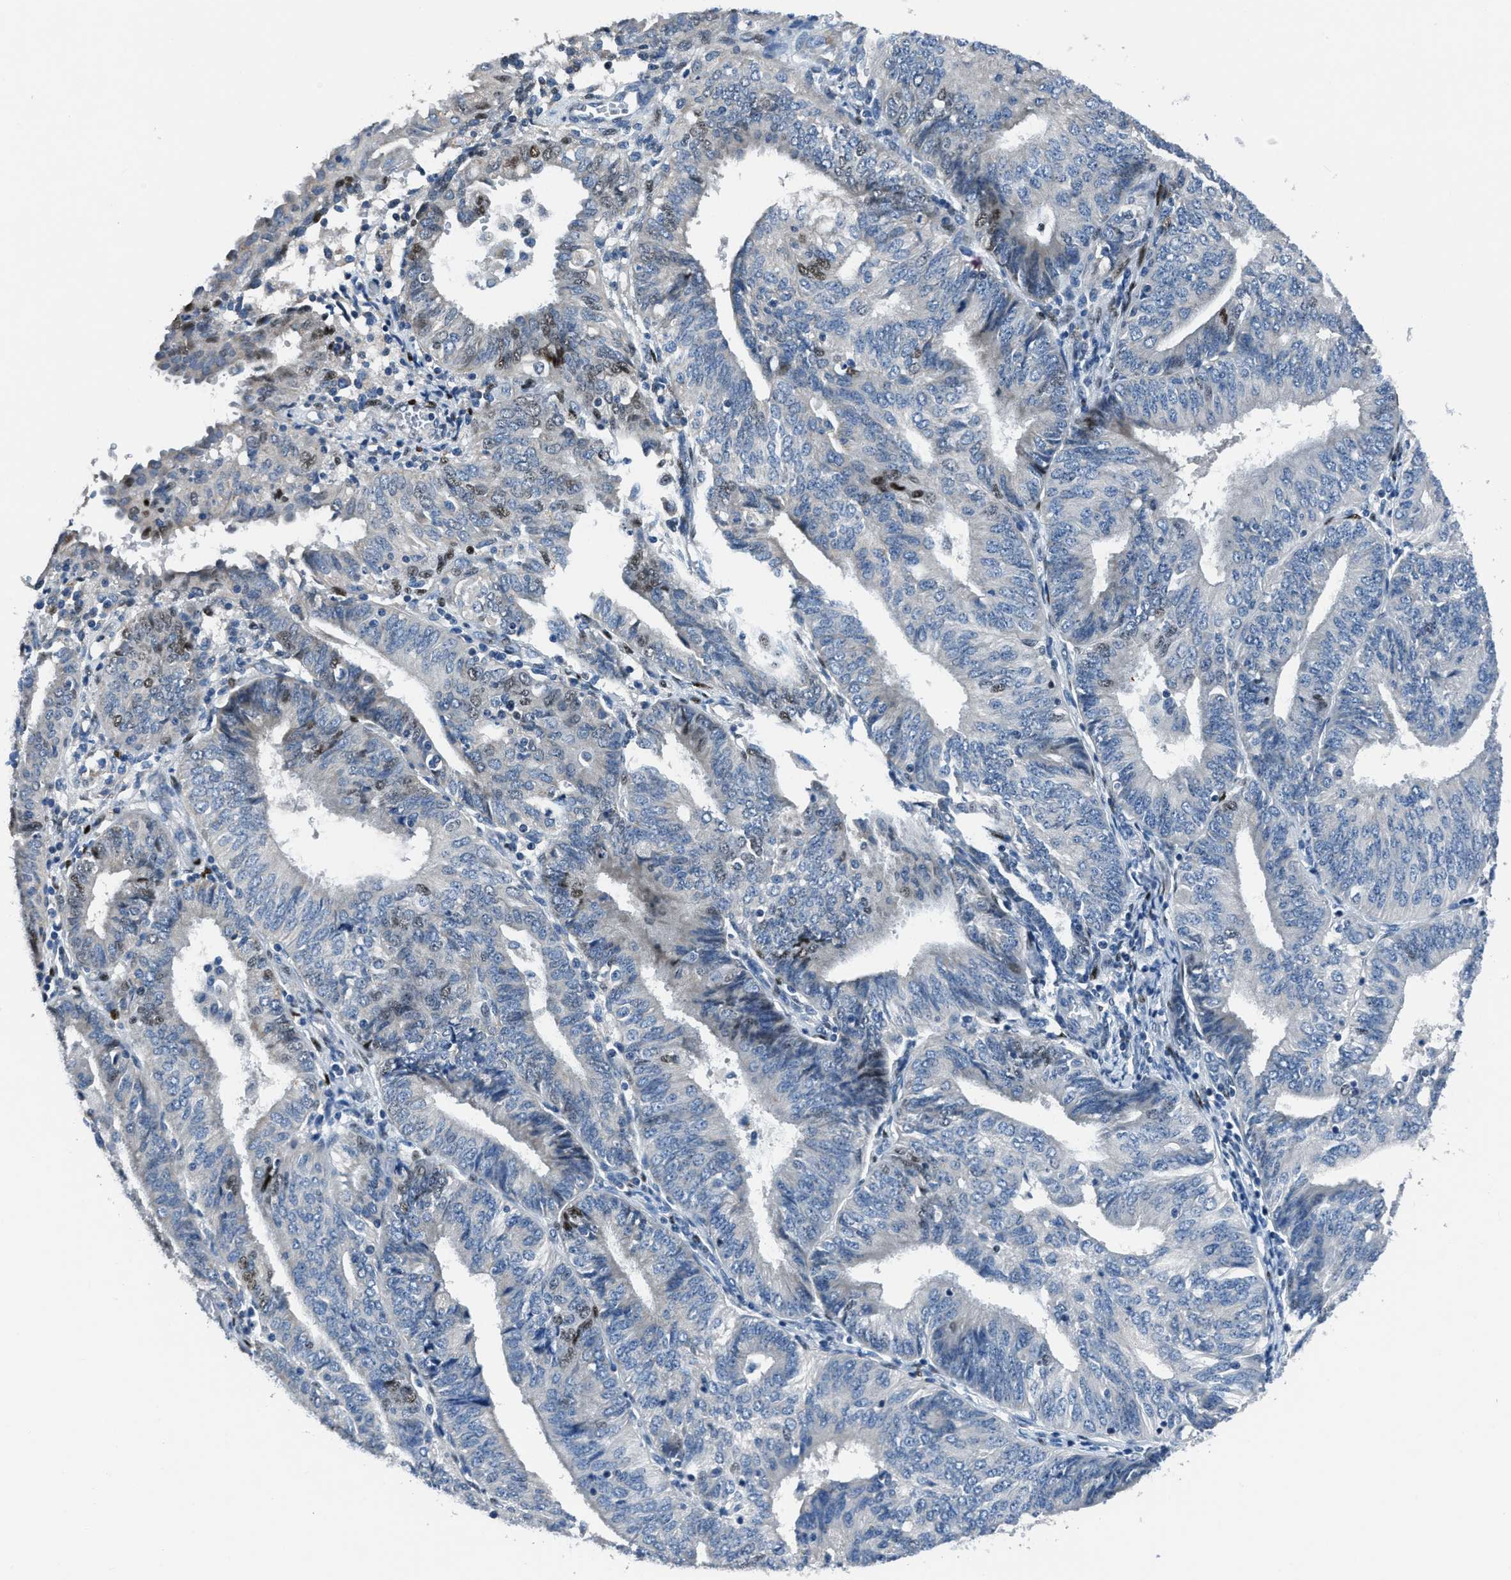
{"staining": {"intensity": "moderate", "quantity": "<25%", "location": "nuclear"}, "tissue": "endometrial cancer", "cell_type": "Tumor cells", "image_type": "cancer", "snomed": [{"axis": "morphology", "description": "Adenocarcinoma, NOS"}, {"axis": "topography", "description": "Endometrium"}], "caption": "A micrograph of endometrial adenocarcinoma stained for a protein demonstrates moderate nuclear brown staining in tumor cells. (brown staining indicates protein expression, while blue staining denotes nuclei).", "gene": "EGR1", "patient": {"sex": "female", "age": 58}}